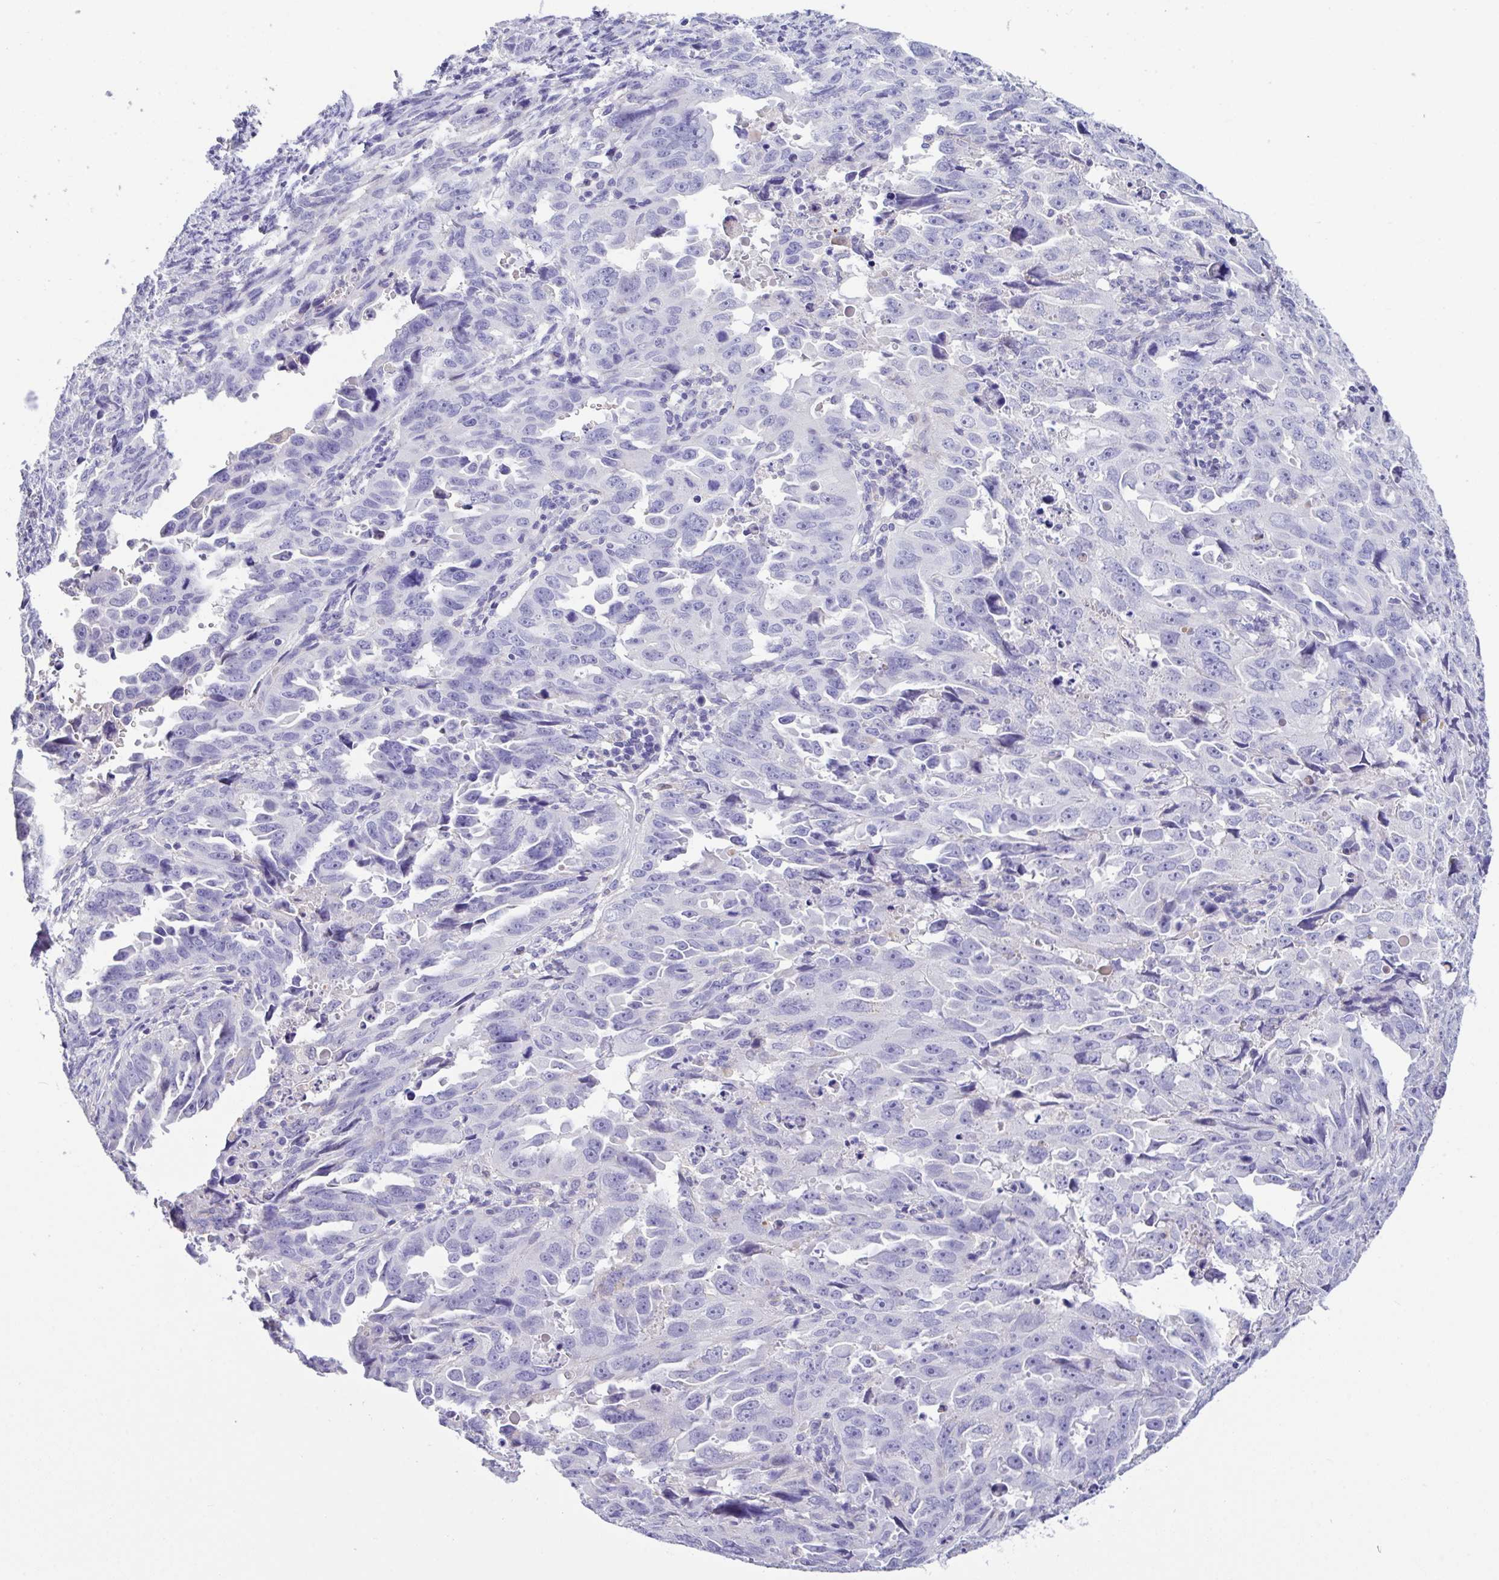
{"staining": {"intensity": "negative", "quantity": "none", "location": "none"}, "tissue": "endometrial cancer", "cell_type": "Tumor cells", "image_type": "cancer", "snomed": [{"axis": "morphology", "description": "Adenocarcinoma, NOS"}, {"axis": "topography", "description": "Endometrium"}], "caption": "The image shows no staining of tumor cells in endometrial cancer.", "gene": "CA10", "patient": {"sex": "female", "age": 65}}